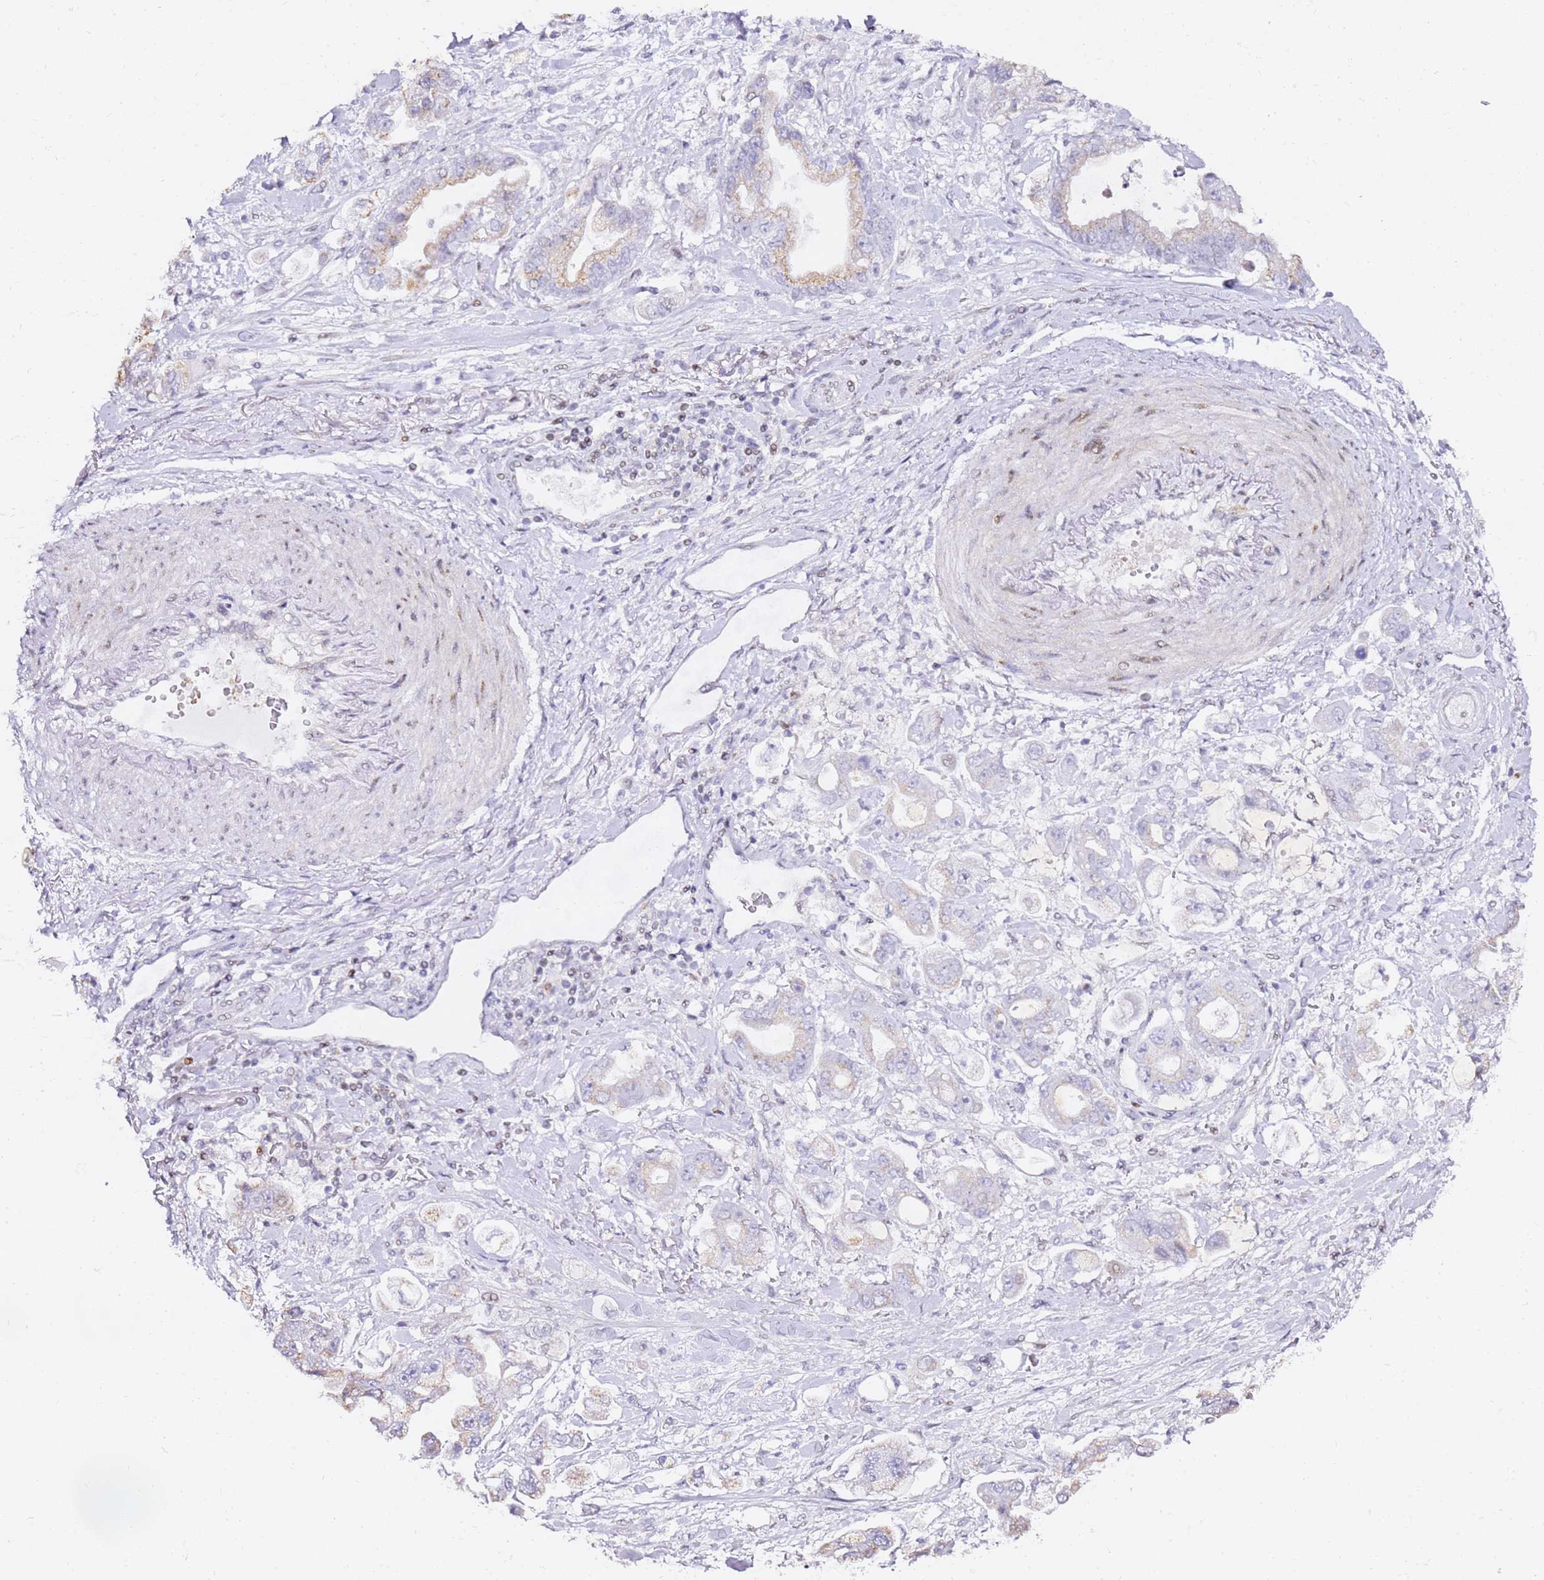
{"staining": {"intensity": "negative", "quantity": "none", "location": "none"}, "tissue": "stomach cancer", "cell_type": "Tumor cells", "image_type": "cancer", "snomed": [{"axis": "morphology", "description": "Adenocarcinoma, NOS"}, {"axis": "topography", "description": "Stomach"}], "caption": "Tumor cells show no significant protein positivity in adenocarcinoma (stomach).", "gene": "GBP2", "patient": {"sex": "male", "age": 62}}